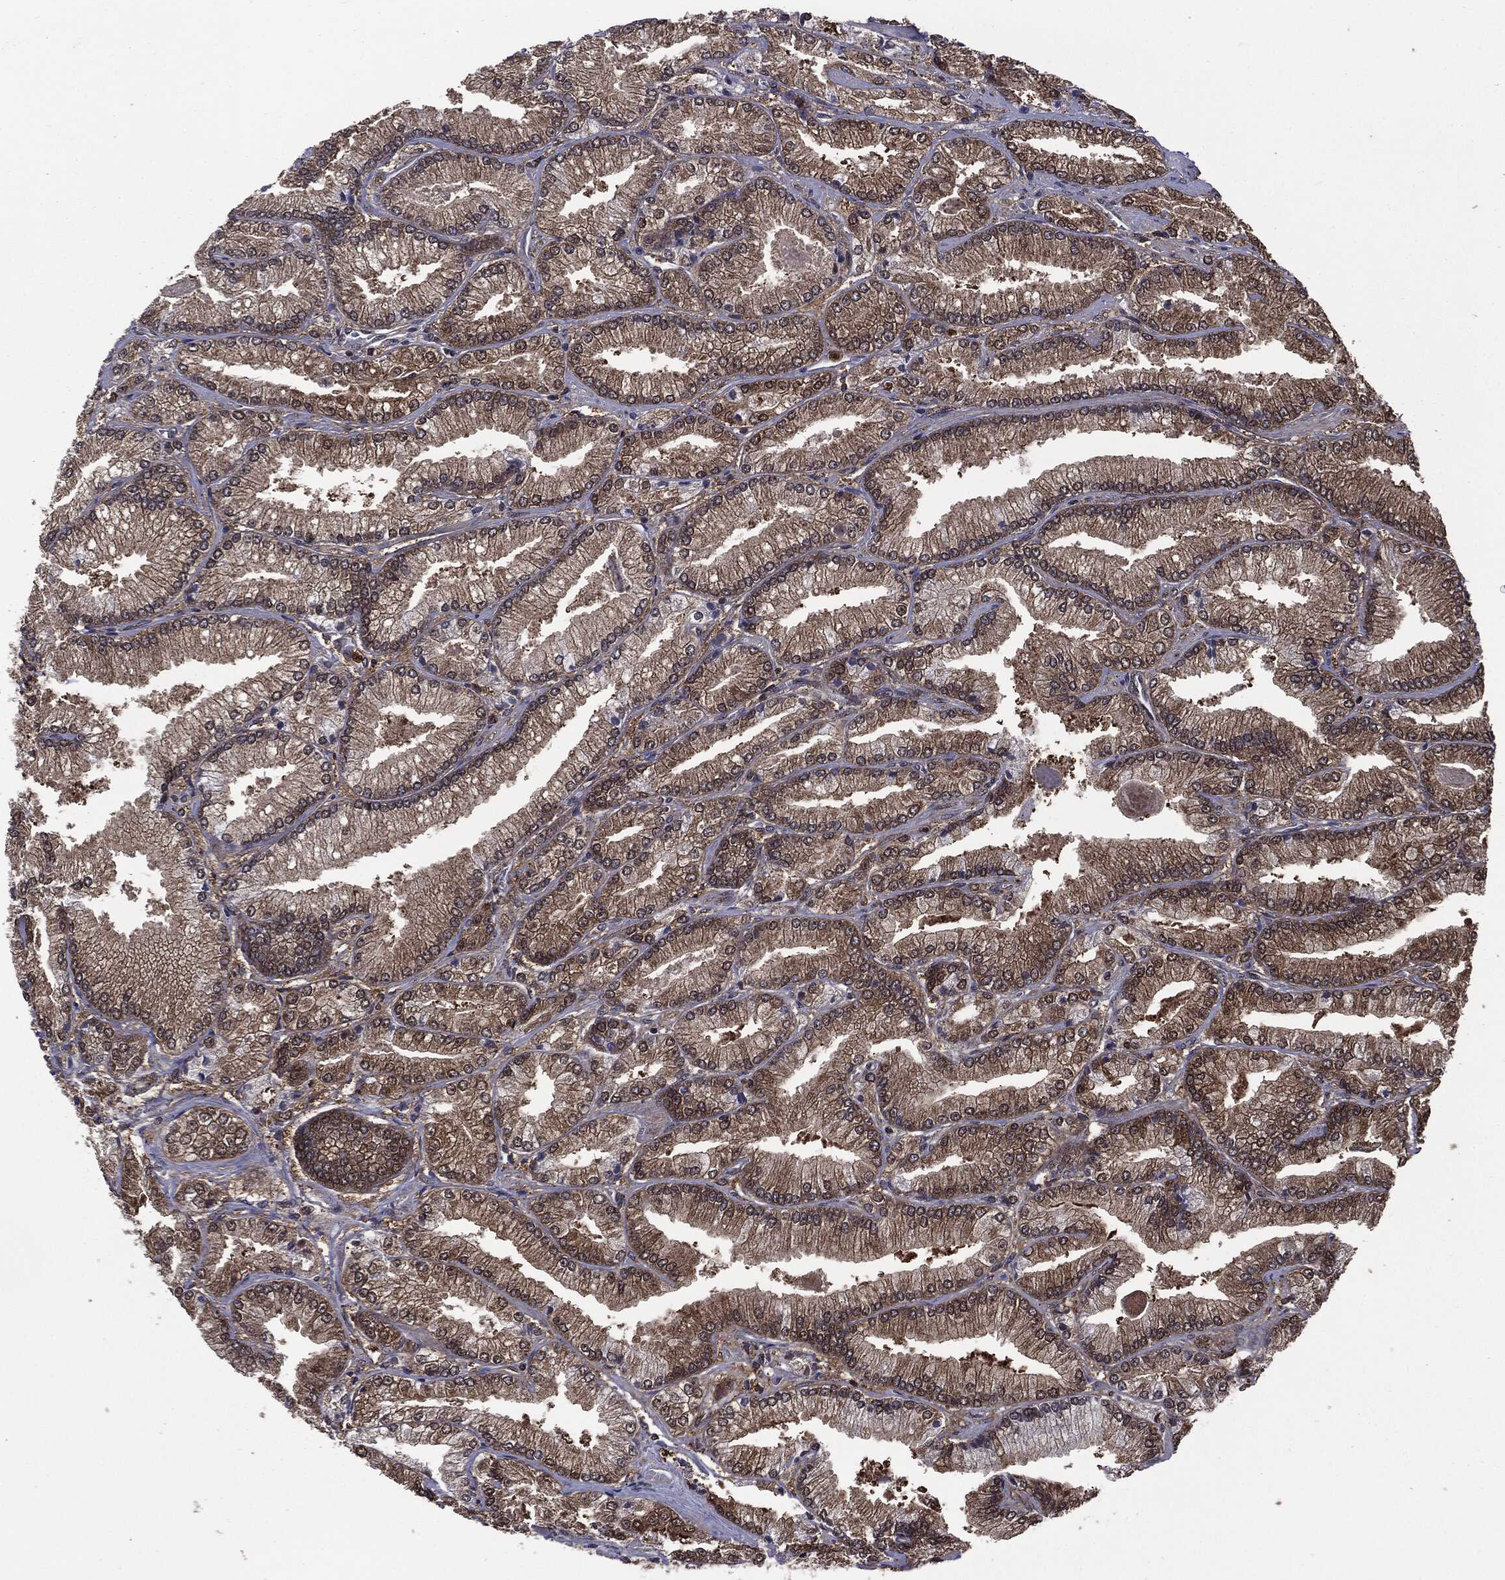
{"staining": {"intensity": "moderate", "quantity": "25%-75%", "location": "cytoplasmic/membranous"}, "tissue": "prostate cancer", "cell_type": "Tumor cells", "image_type": "cancer", "snomed": [{"axis": "morphology", "description": "Adenocarcinoma, Low grade"}, {"axis": "topography", "description": "Prostate"}], "caption": "This is an image of IHC staining of adenocarcinoma (low-grade) (prostate), which shows moderate expression in the cytoplasmic/membranous of tumor cells.", "gene": "GPI", "patient": {"sex": "male", "age": 67}}